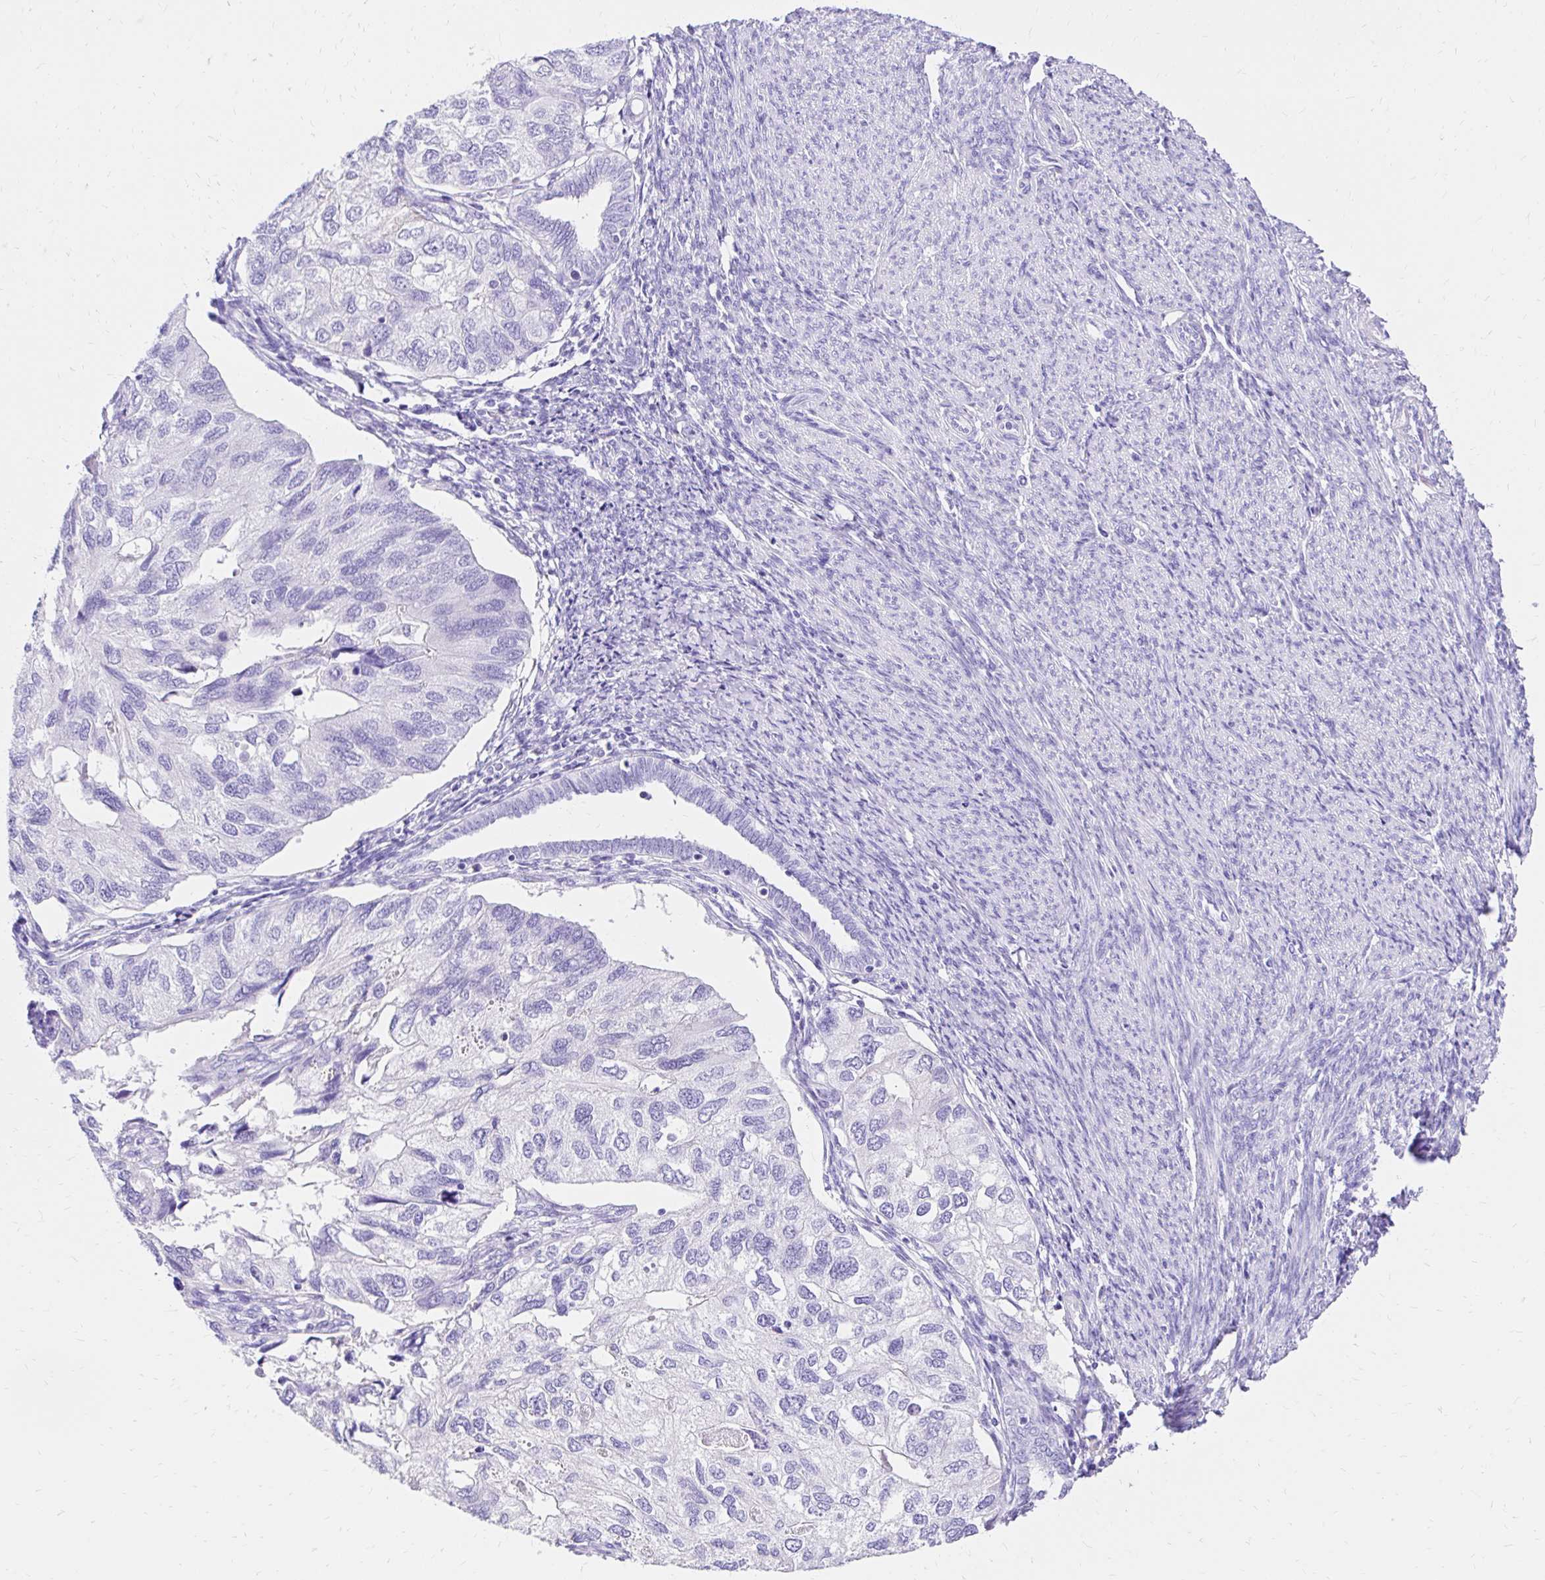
{"staining": {"intensity": "negative", "quantity": "none", "location": "none"}, "tissue": "endometrial cancer", "cell_type": "Tumor cells", "image_type": "cancer", "snomed": [{"axis": "morphology", "description": "Carcinoma, NOS"}, {"axis": "topography", "description": "Uterus"}], "caption": "Endometrial cancer (carcinoma) stained for a protein using immunohistochemistry exhibits no positivity tumor cells.", "gene": "S100G", "patient": {"sex": "female", "age": 76}}